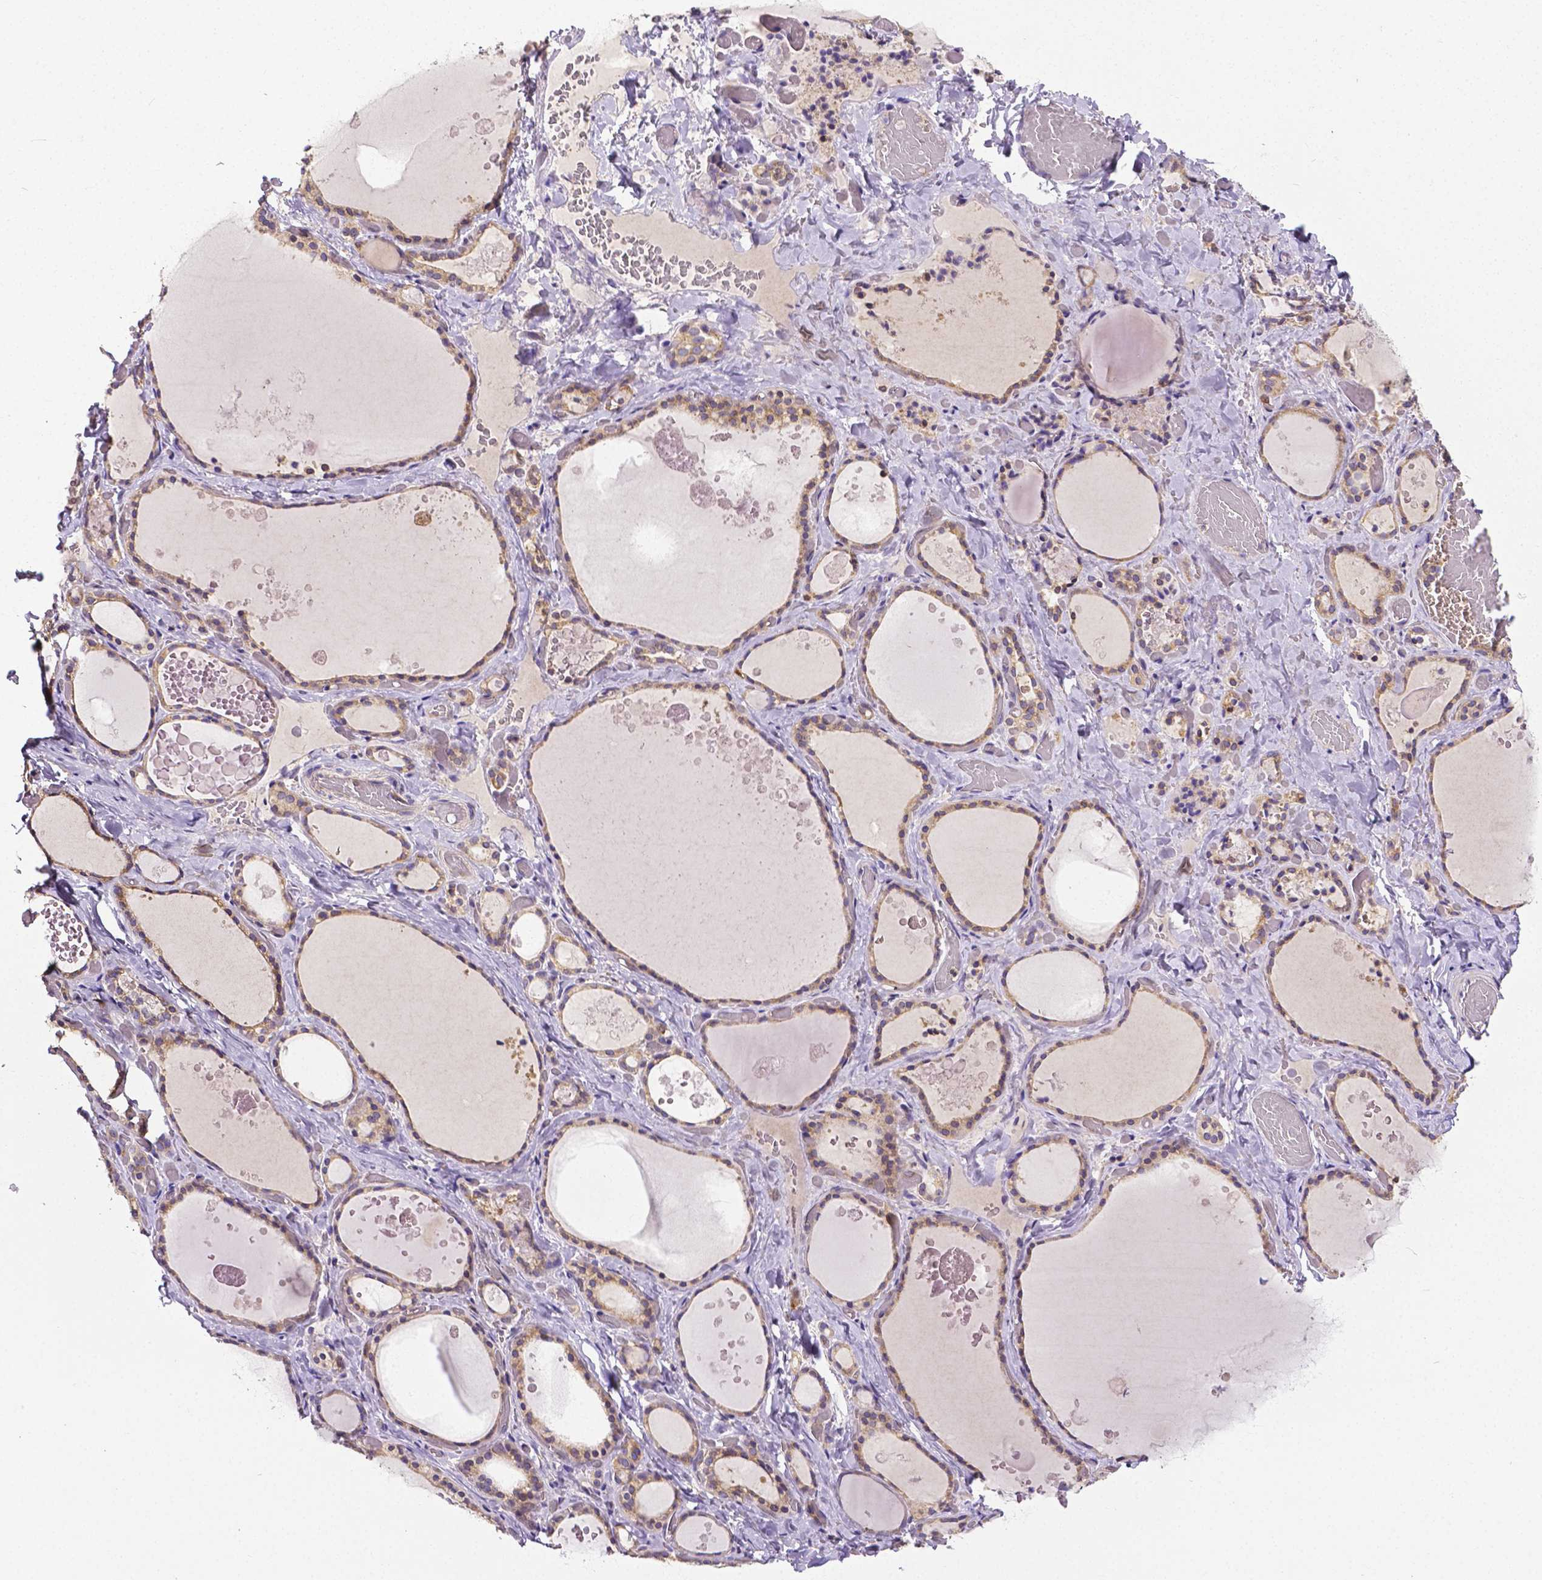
{"staining": {"intensity": "weak", "quantity": ">75%", "location": "cytoplasmic/membranous"}, "tissue": "thyroid gland", "cell_type": "Glandular cells", "image_type": "normal", "snomed": [{"axis": "morphology", "description": "Normal tissue, NOS"}, {"axis": "topography", "description": "Thyroid gland"}], "caption": "The image demonstrates immunohistochemical staining of normal thyroid gland. There is weak cytoplasmic/membranous expression is present in approximately >75% of glandular cells. Nuclei are stained in blue.", "gene": "DICER1", "patient": {"sex": "female", "age": 56}}